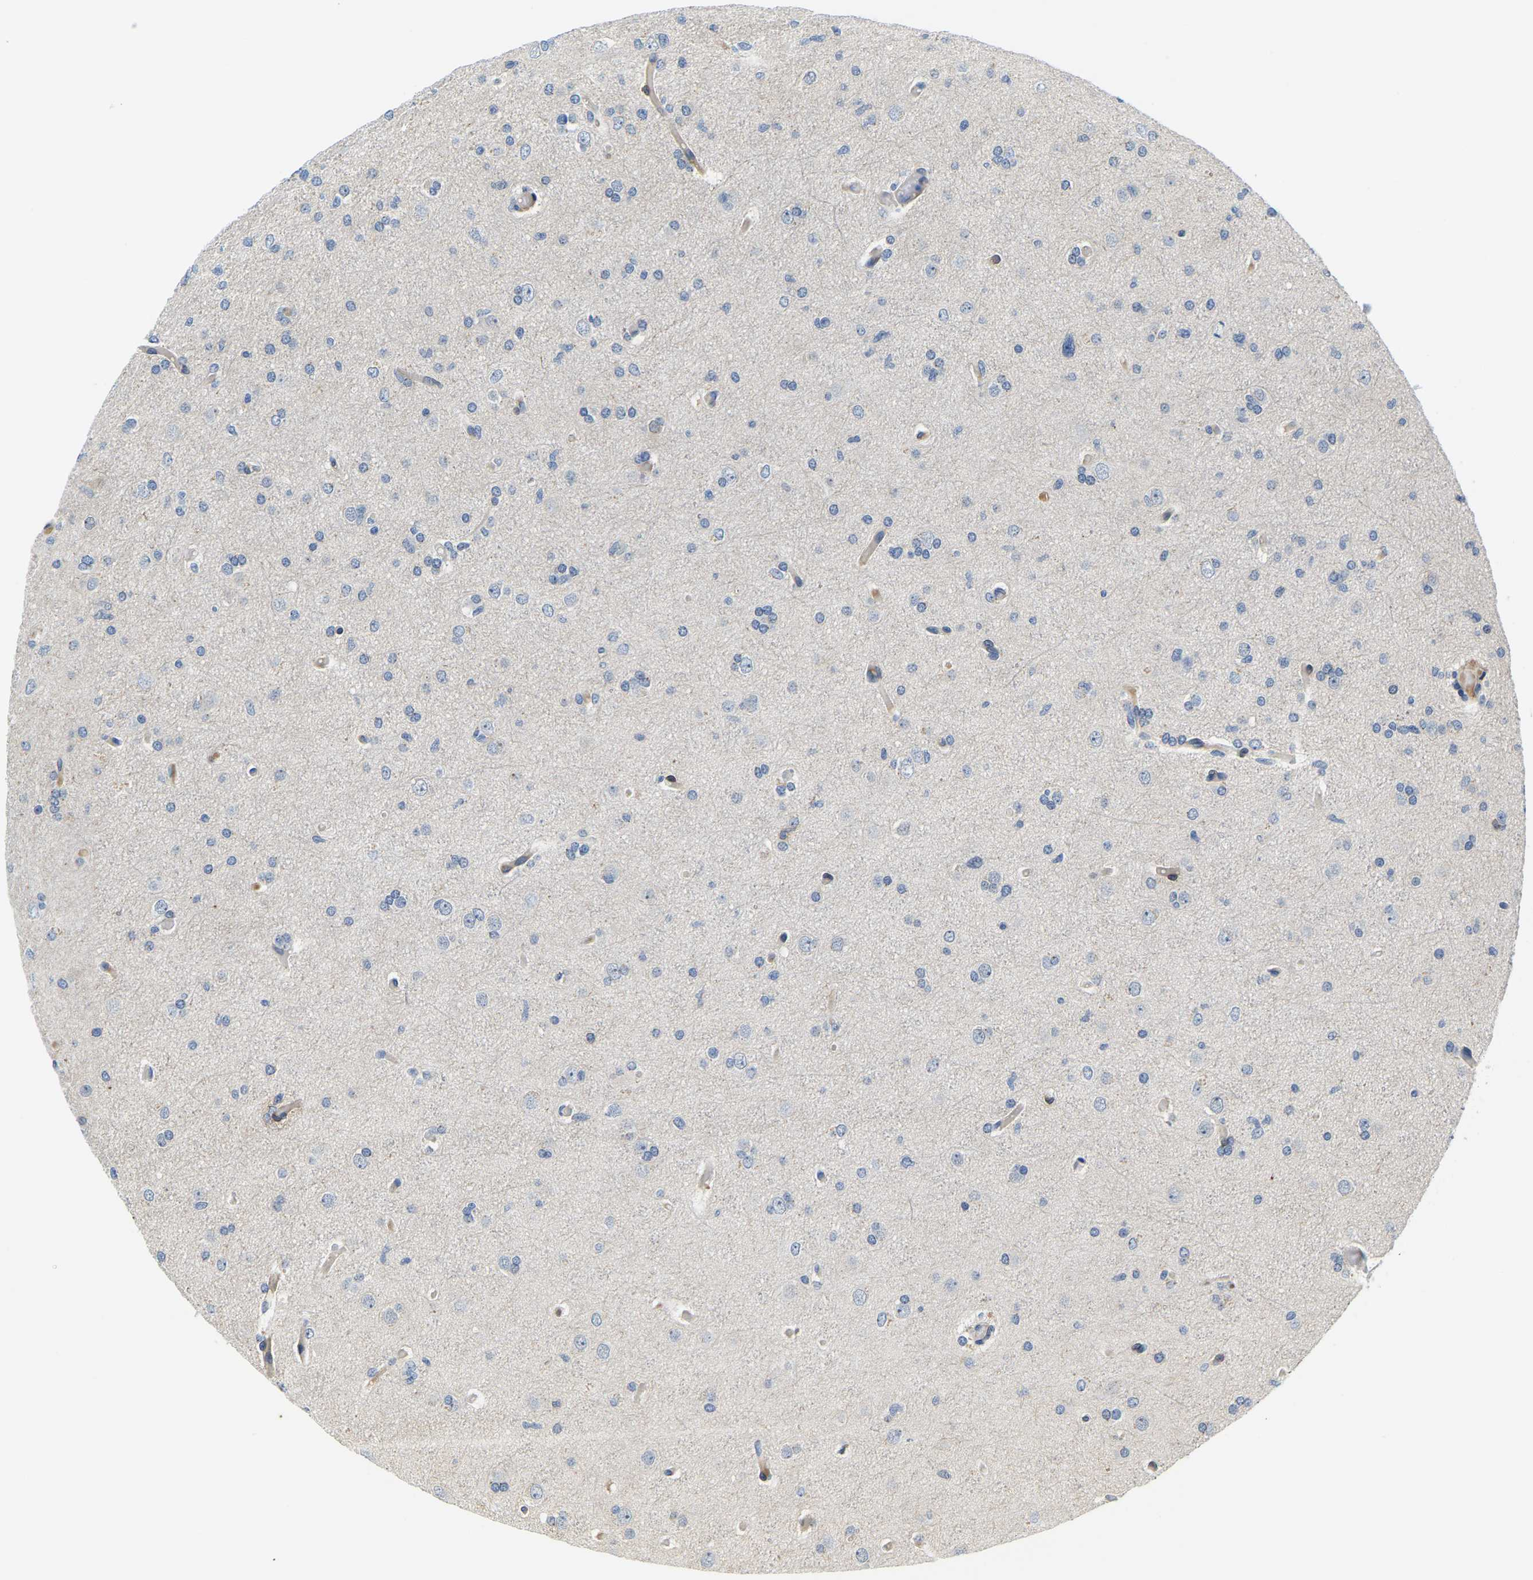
{"staining": {"intensity": "negative", "quantity": "none", "location": "none"}, "tissue": "glioma", "cell_type": "Tumor cells", "image_type": "cancer", "snomed": [{"axis": "morphology", "description": "Glioma, malignant, High grade"}, {"axis": "topography", "description": "Cerebral cortex"}], "caption": "Immunohistochemical staining of high-grade glioma (malignant) shows no significant positivity in tumor cells. (DAB (3,3'-diaminobenzidine) immunohistochemistry (IHC) with hematoxylin counter stain).", "gene": "LIAS", "patient": {"sex": "female", "age": 36}}